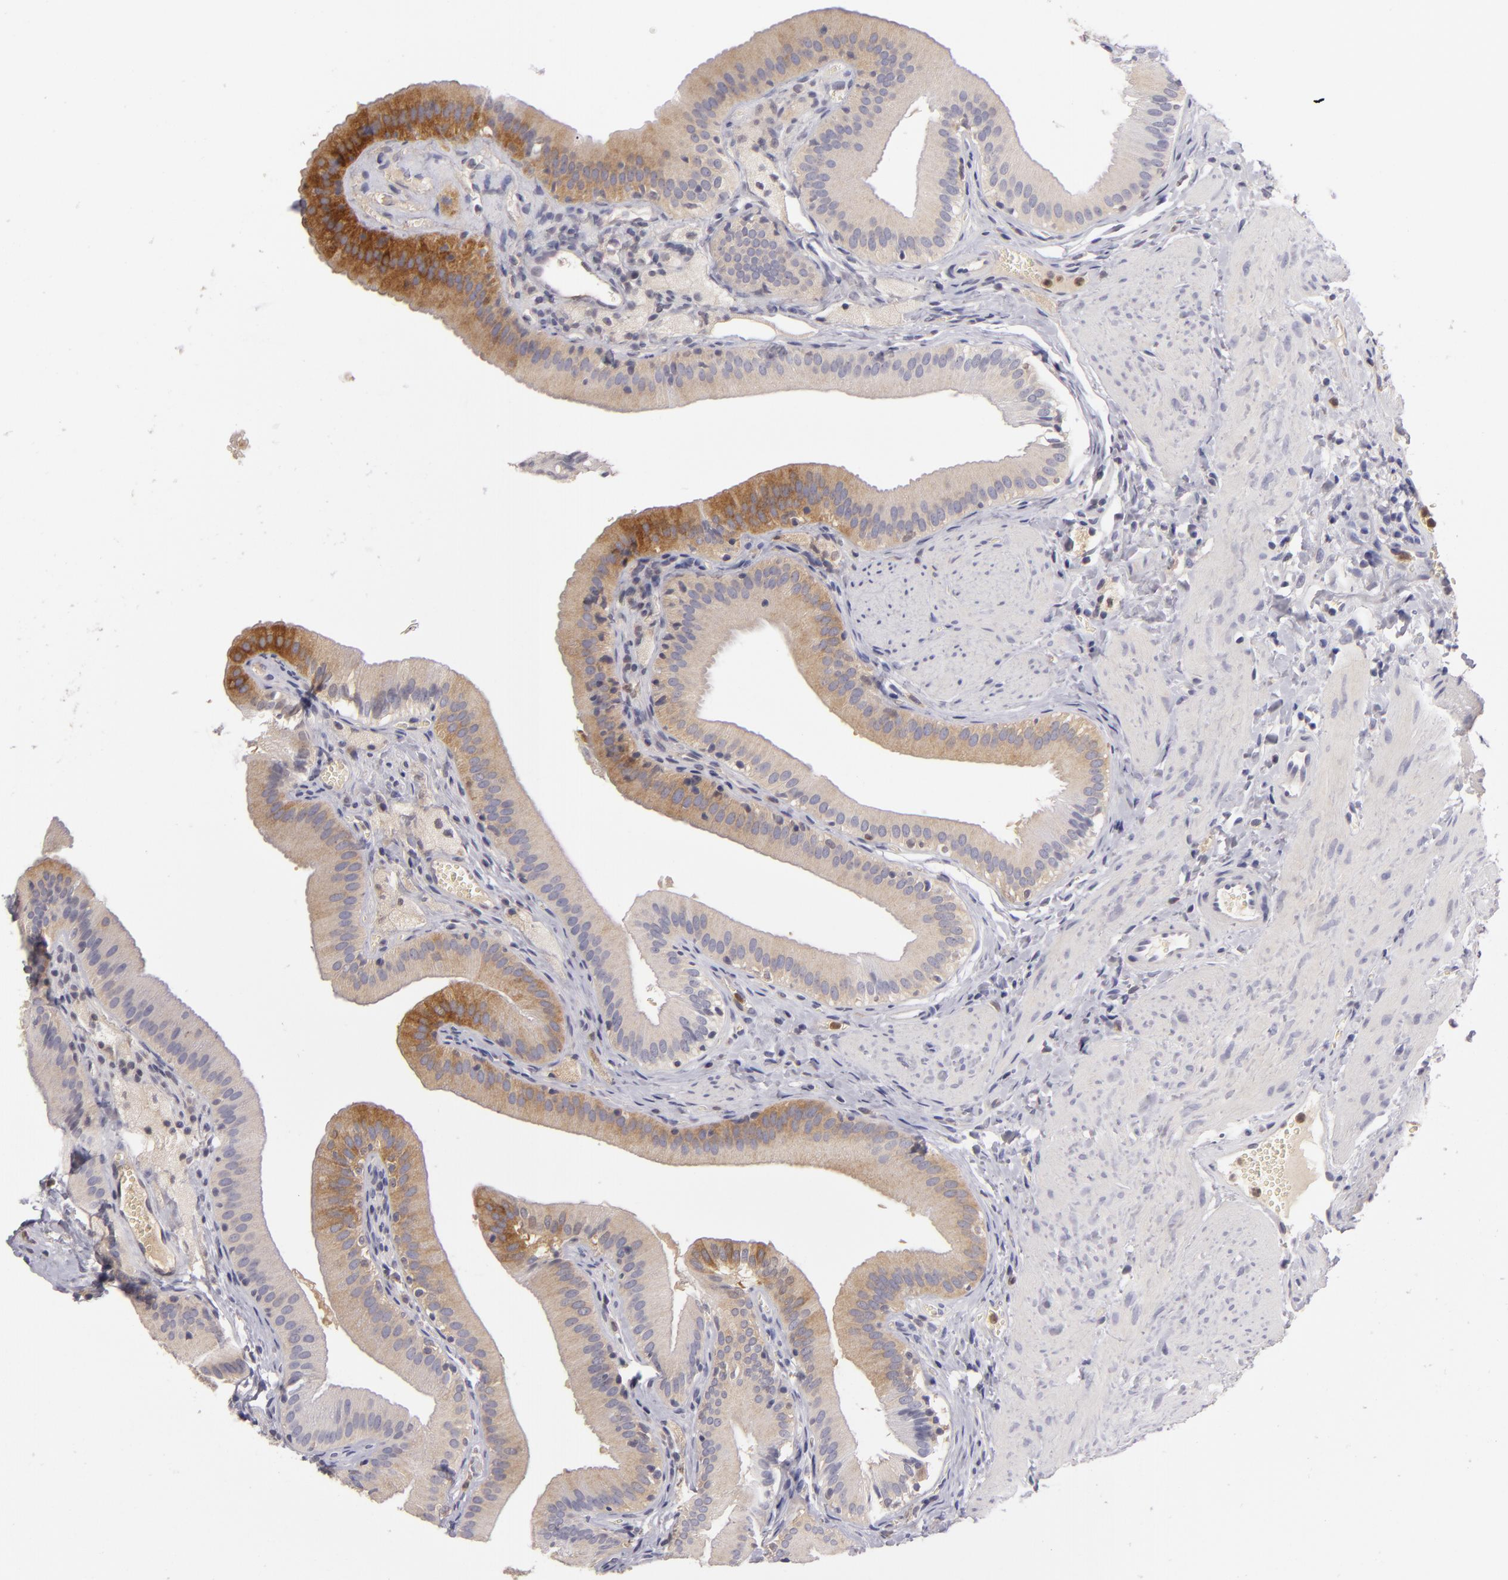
{"staining": {"intensity": "moderate", "quantity": ">75%", "location": "cytoplasmic/membranous"}, "tissue": "gallbladder", "cell_type": "Glandular cells", "image_type": "normal", "snomed": [{"axis": "morphology", "description": "Normal tissue, NOS"}, {"axis": "topography", "description": "Gallbladder"}], "caption": "IHC staining of unremarkable gallbladder, which shows medium levels of moderate cytoplasmic/membranous positivity in about >75% of glandular cells indicating moderate cytoplasmic/membranous protein staining. The staining was performed using DAB (brown) for protein detection and nuclei were counterstained in hematoxylin (blue).", "gene": "MMP10", "patient": {"sex": "female", "age": 24}}